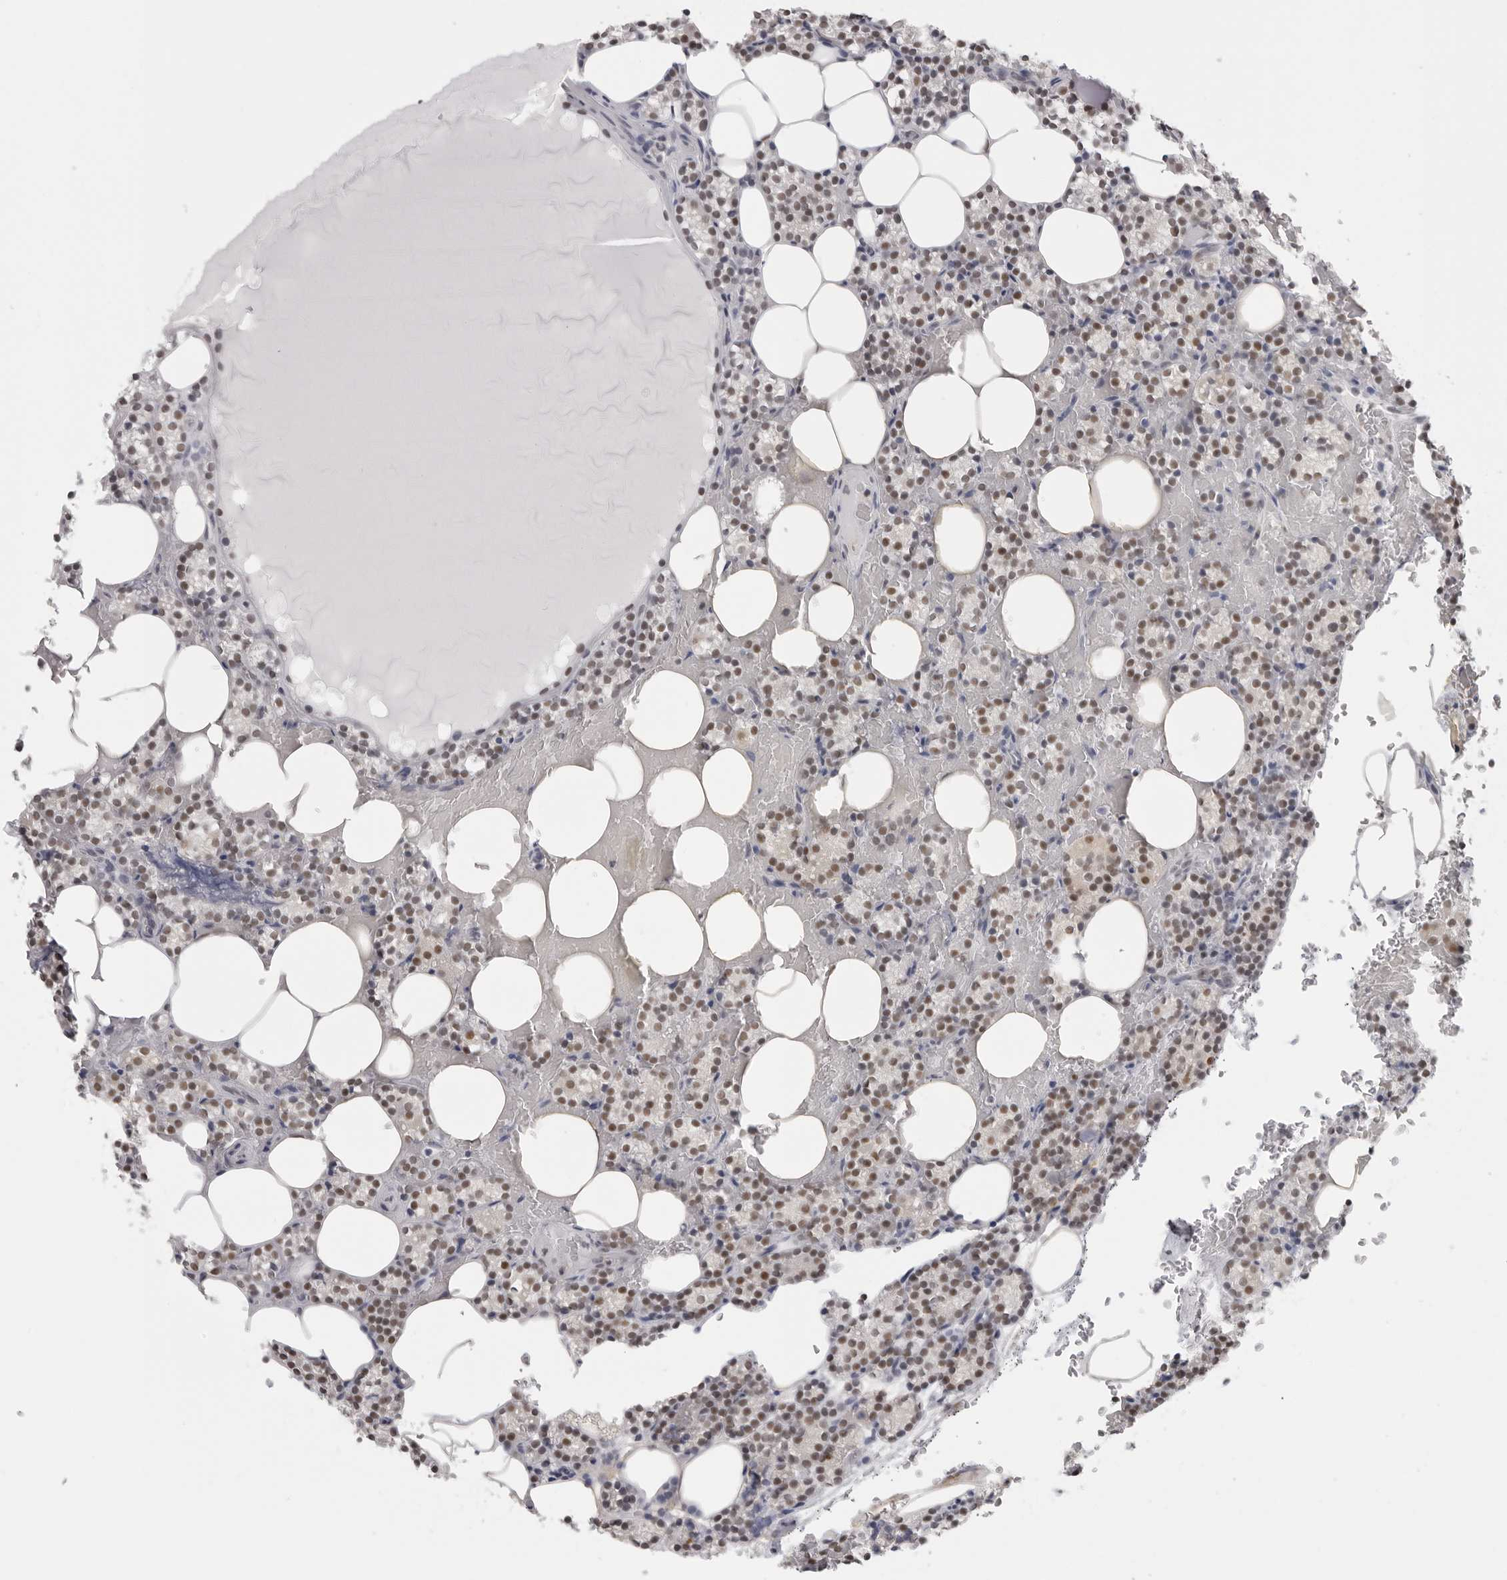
{"staining": {"intensity": "weak", "quantity": "25%-75%", "location": "nuclear"}, "tissue": "parathyroid gland", "cell_type": "Glandular cells", "image_type": "normal", "snomed": [{"axis": "morphology", "description": "Normal tissue, NOS"}, {"axis": "topography", "description": "Parathyroid gland"}], "caption": "Glandular cells demonstrate low levels of weak nuclear positivity in approximately 25%-75% of cells in normal parathyroid gland.", "gene": "RPA2", "patient": {"sex": "female", "age": 78}}